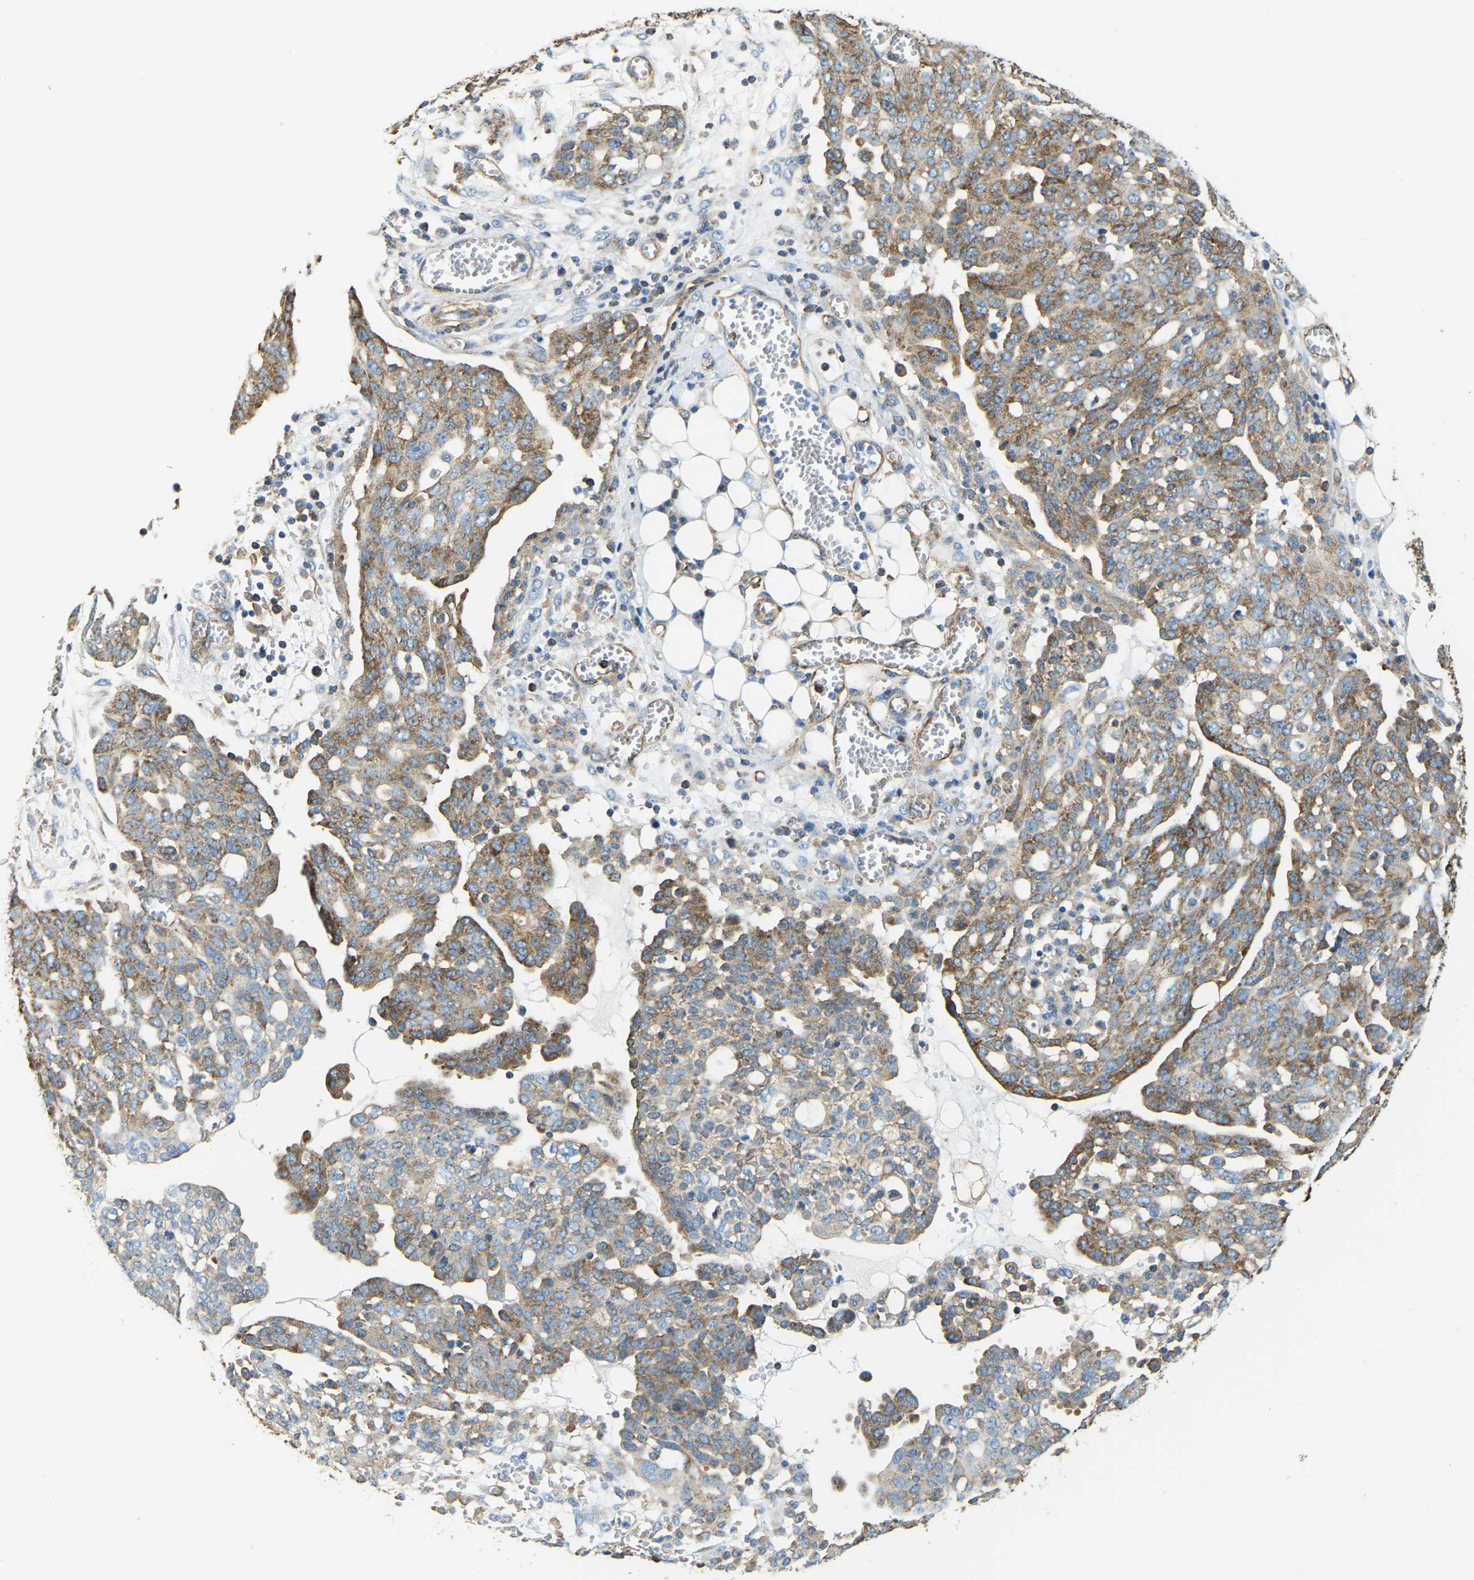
{"staining": {"intensity": "moderate", "quantity": ">75%", "location": "cytoplasmic/membranous"}, "tissue": "ovarian cancer", "cell_type": "Tumor cells", "image_type": "cancer", "snomed": [{"axis": "morphology", "description": "Cystadenocarcinoma, serous, NOS"}, {"axis": "topography", "description": "Soft tissue"}, {"axis": "topography", "description": "Ovary"}], "caption": "Immunohistochemical staining of human ovarian cancer (serous cystadenocarcinoma) reveals medium levels of moderate cytoplasmic/membranous protein positivity in approximately >75% of tumor cells. The staining is performed using DAB (3,3'-diaminobenzidine) brown chromogen to label protein expression. The nuclei are counter-stained blue using hematoxylin.", "gene": "AHNAK", "patient": {"sex": "female", "age": 57}}